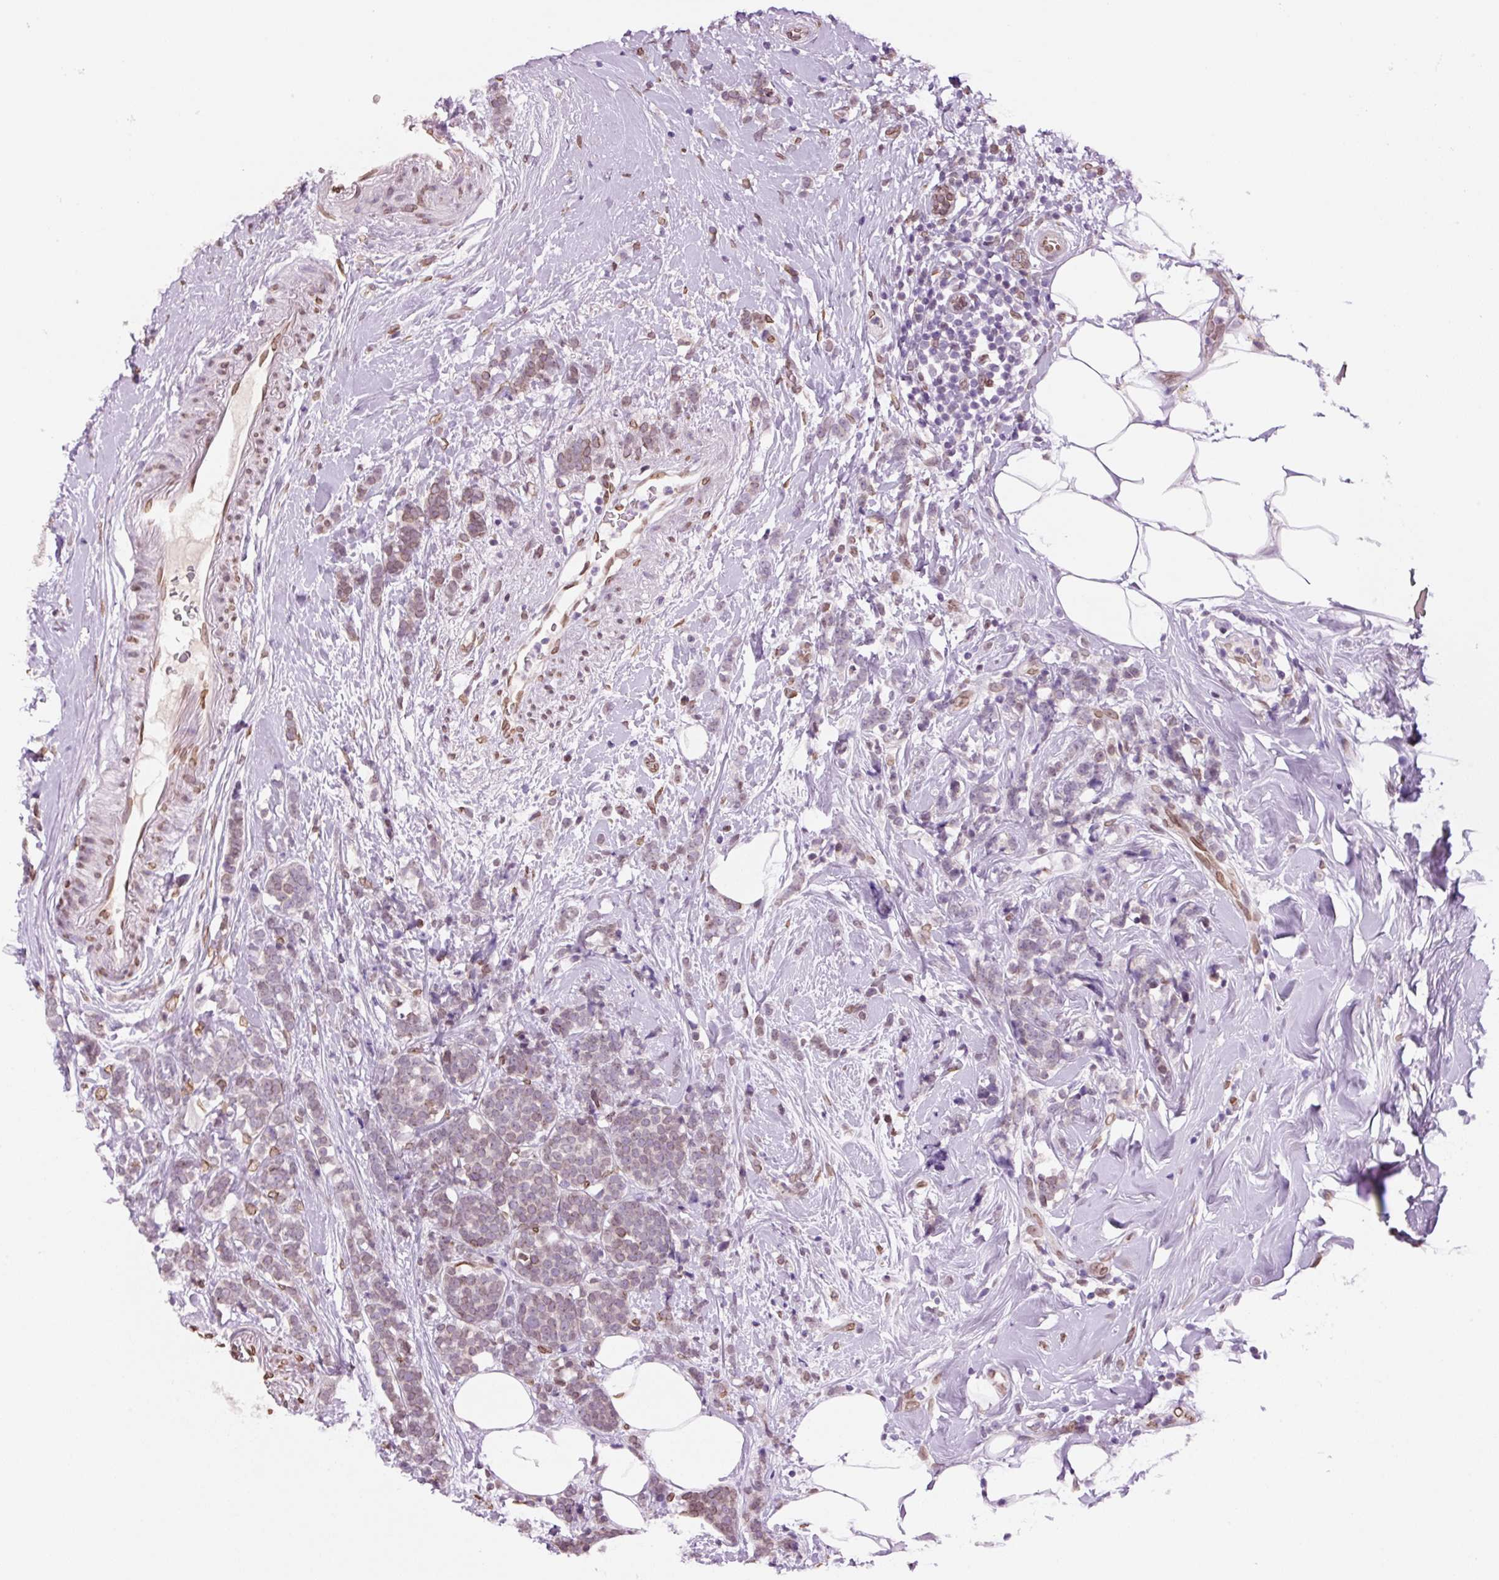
{"staining": {"intensity": "weak", "quantity": "25%-75%", "location": "cytoplasmic/membranous,nuclear"}, "tissue": "breast cancer", "cell_type": "Tumor cells", "image_type": "cancer", "snomed": [{"axis": "morphology", "description": "Lobular carcinoma"}, {"axis": "topography", "description": "Breast"}], "caption": "A brown stain labels weak cytoplasmic/membranous and nuclear staining of a protein in lobular carcinoma (breast) tumor cells.", "gene": "ZNF224", "patient": {"sex": "female", "age": 58}}